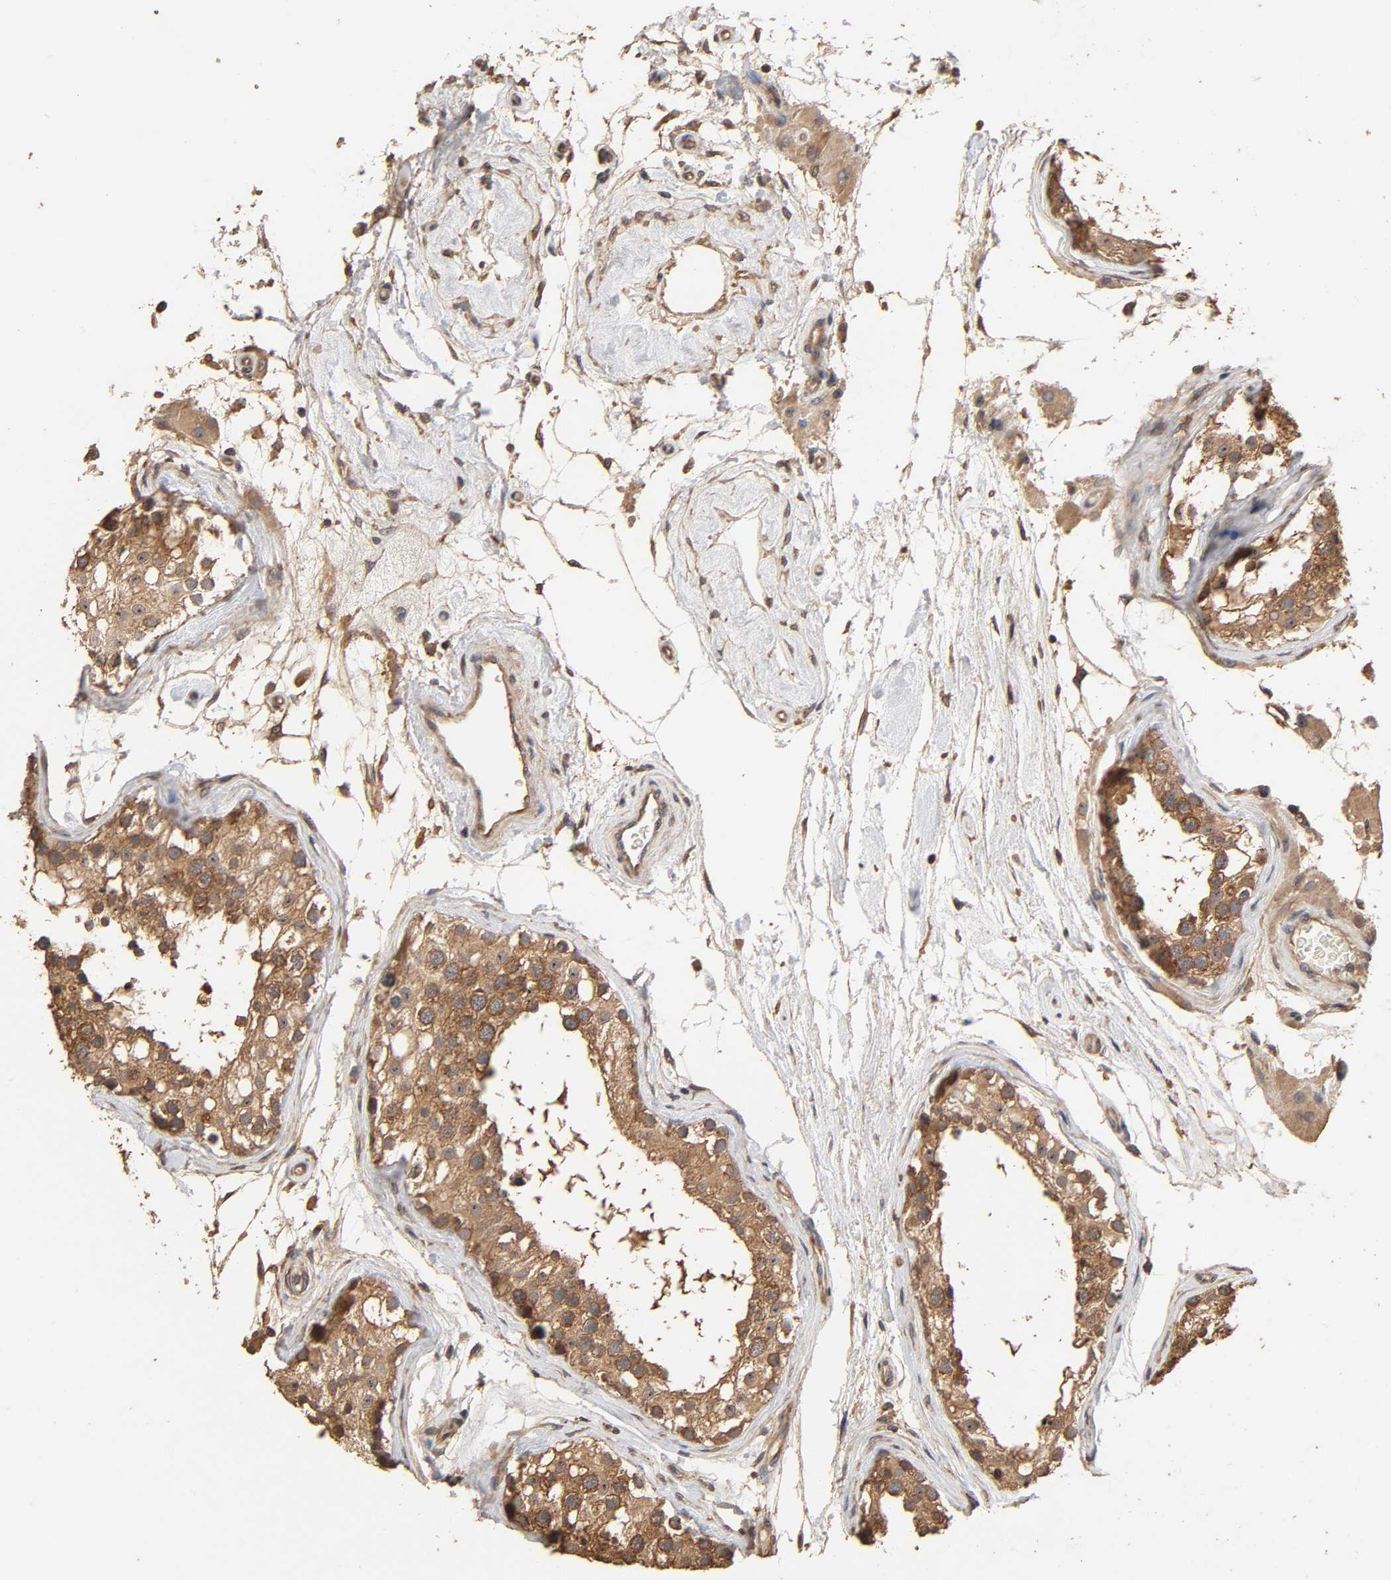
{"staining": {"intensity": "moderate", "quantity": ">75%", "location": "cytoplasmic/membranous"}, "tissue": "testis", "cell_type": "Cells in seminiferous ducts", "image_type": "normal", "snomed": [{"axis": "morphology", "description": "Normal tissue, NOS"}, {"axis": "topography", "description": "Testis"}], "caption": "Cells in seminiferous ducts demonstrate medium levels of moderate cytoplasmic/membranous positivity in approximately >75% of cells in benign human testis. The staining was performed using DAB to visualize the protein expression in brown, while the nuclei were stained in blue with hematoxylin (Magnification: 20x).", "gene": "ARHGEF7", "patient": {"sex": "male", "age": 68}}